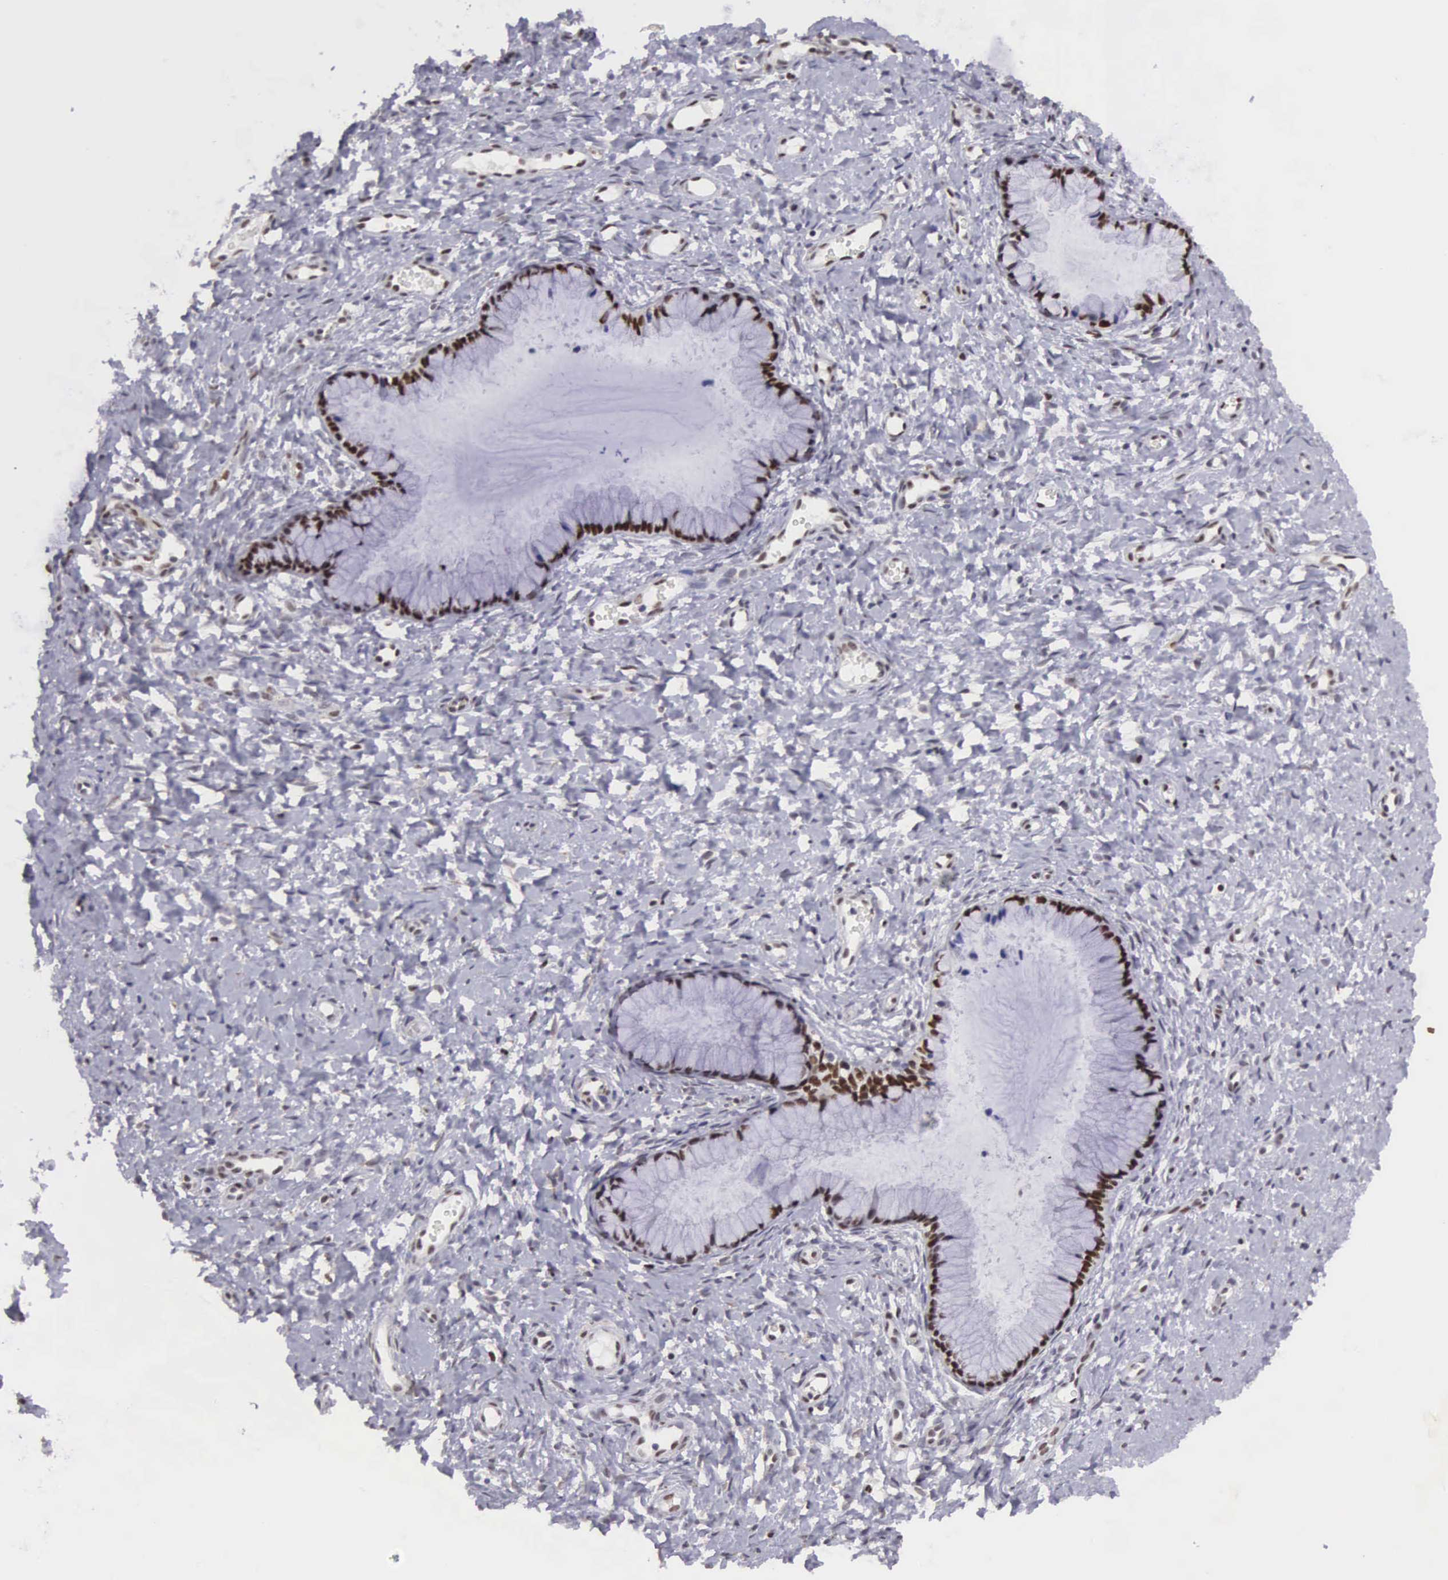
{"staining": {"intensity": "strong", "quantity": ">75%", "location": "nuclear"}, "tissue": "cervix", "cell_type": "Glandular cells", "image_type": "normal", "snomed": [{"axis": "morphology", "description": "Normal tissue, NOS"}, {"axis": "topography", "description": "Cervix"}], "caption": "Immunohistochemistry of normal human cervix demonstrates high levels of strong nuclear staining in about >75% of glandular cells. The staining was performed using DAB, with brown indicating positive protein expression. Nuclei are stained blue with hematoxylin.", "gene": "ETV6", "patient": {"sex": "female", "age": 53}}